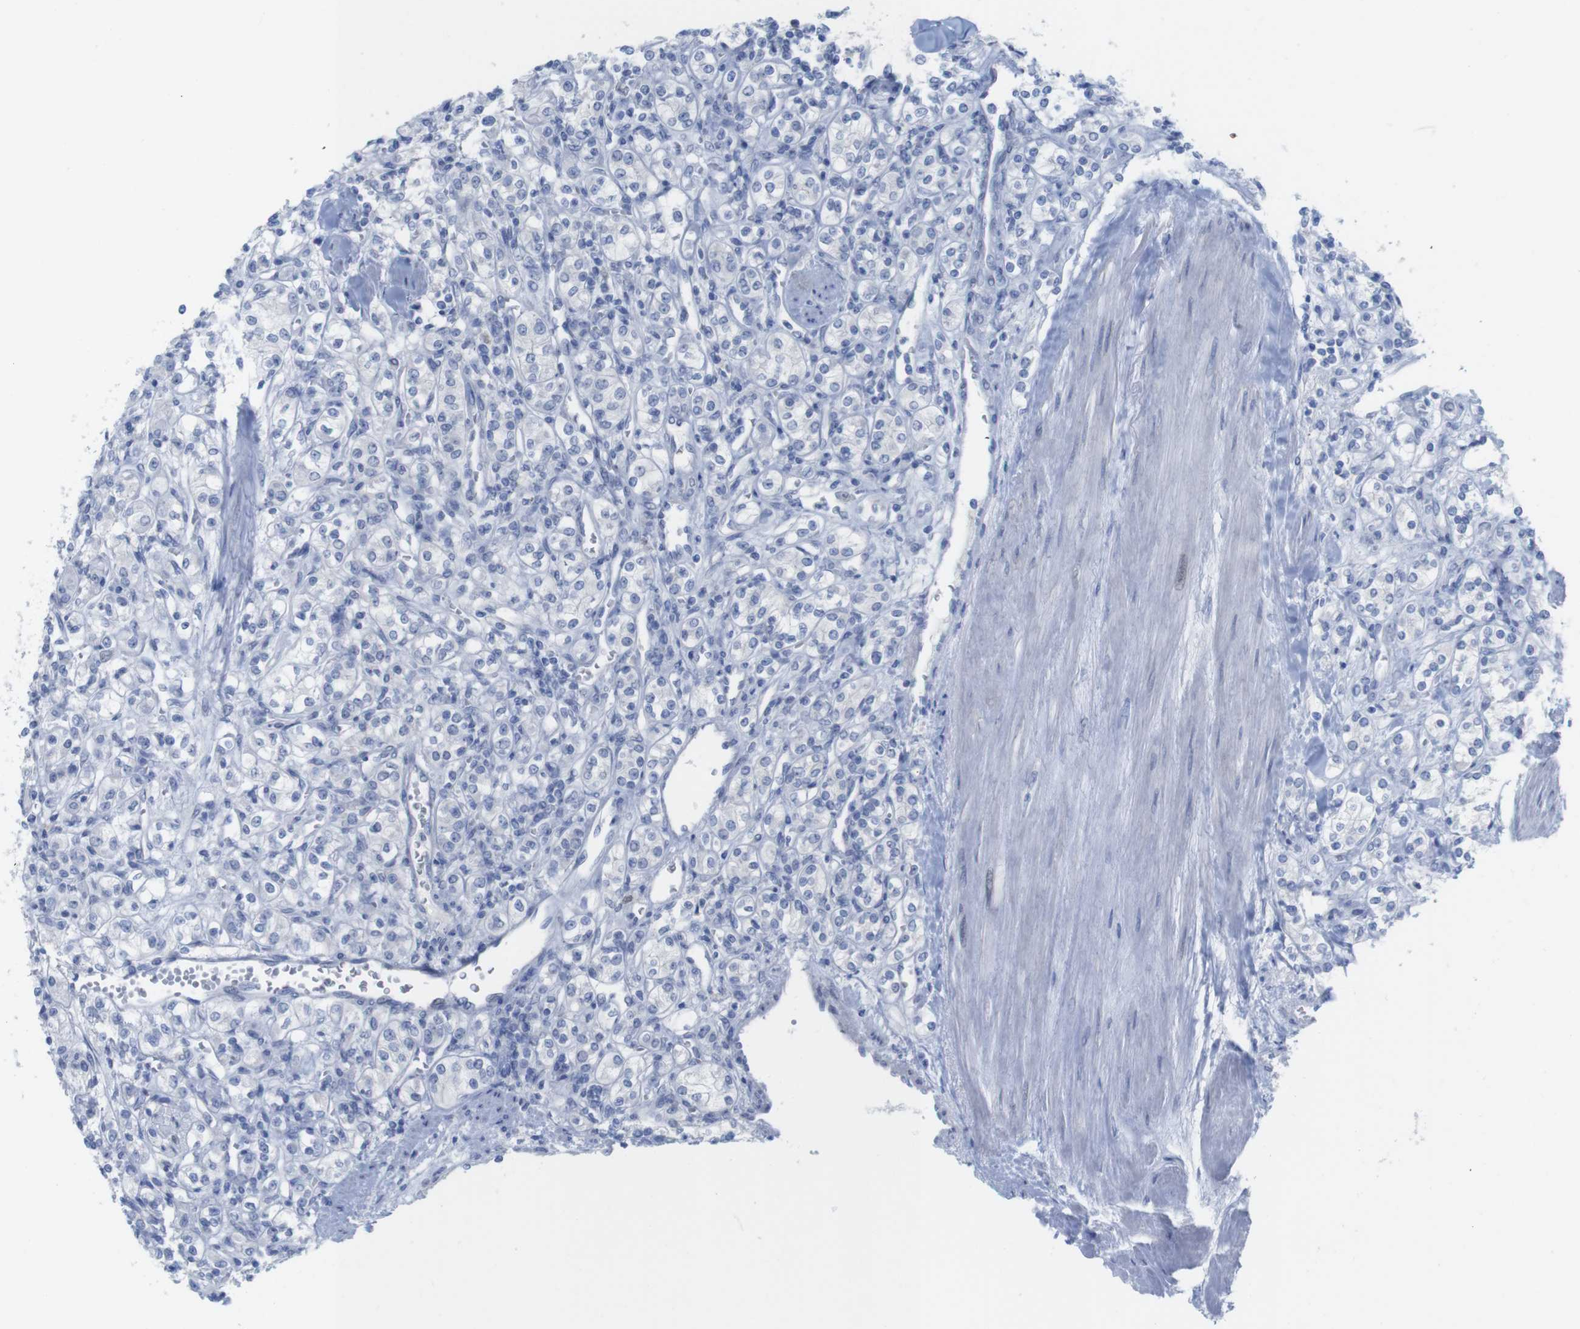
{"staining": {"intensity": "negative", "quantity": "none", "location": "none"}, "tissue": "renal cancer", "cell_type": "Tumor cells", "image_type": "cancer", "snomed": [{"axis": "morphology", "description": "Adenocarcinoma, NOS"}, {"axis": "topography", "description": "Kidney"}], "caption": "High power microscopy micrograph of an immunohistochemistry micrograph of renal cancer (adenocarcinoma), revealing no significant staining in tumor cells.", "gene": "PNMA1", "patient": {"sex": "male", "age": 77}}